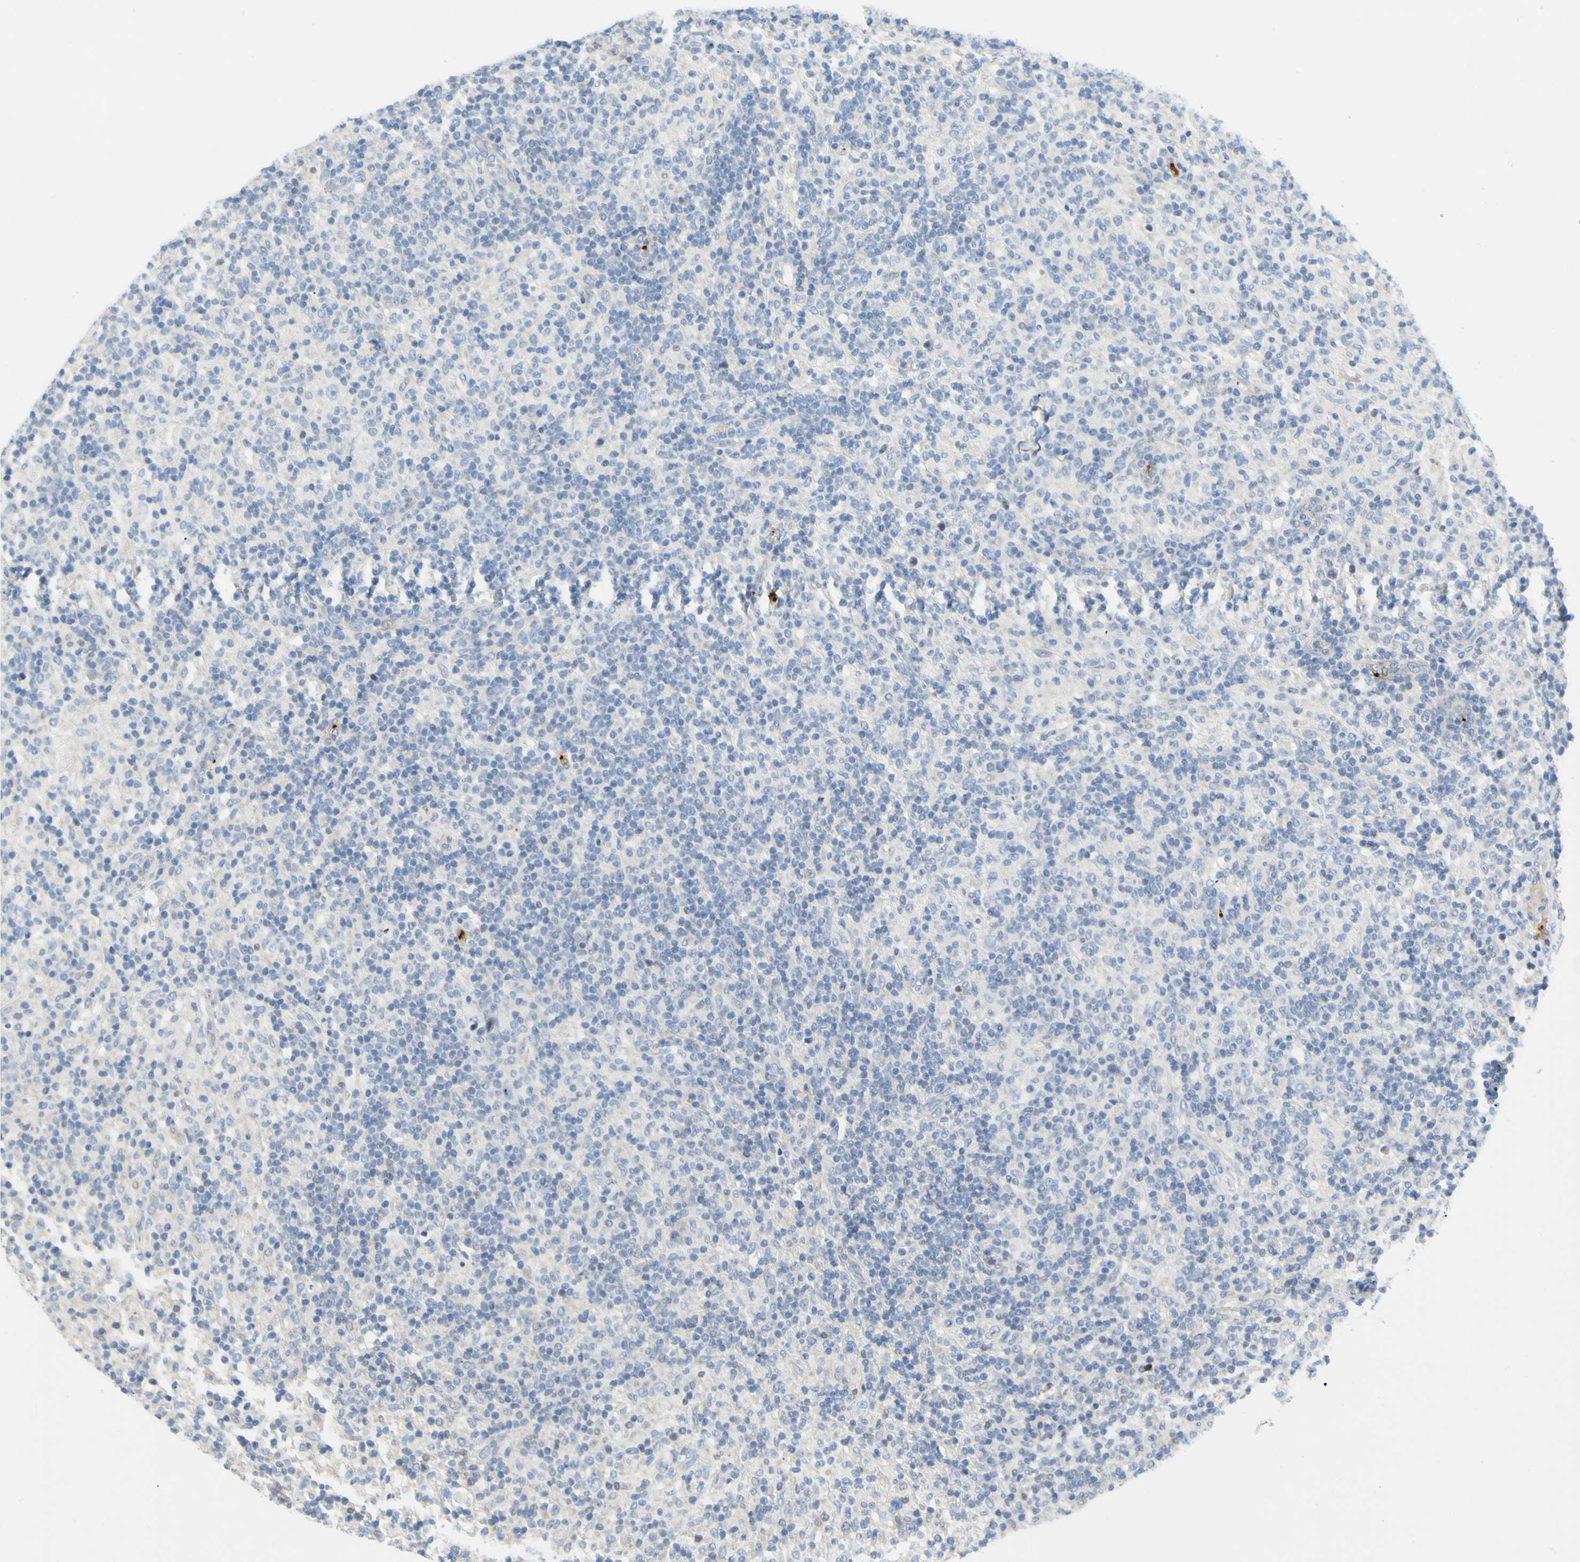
{"staining": {"intensity": "negative", "quantity": "none", "location": "none"}, "tissue": "lymphoma", "cell_type": "Tumor cells", "image_type": "cancer", "snomed": [{"axis": "morphology", "description": "Hodgkin's disease, NOS"}, {"axis": "topography", "description": "Lymph node"}], "caption": "A histopathology image of lymphoma stained for a protein exhibits no brown staining in tumor cells.", "gene": "PPBP", "patient": {"sex": "male", "age": 70}}